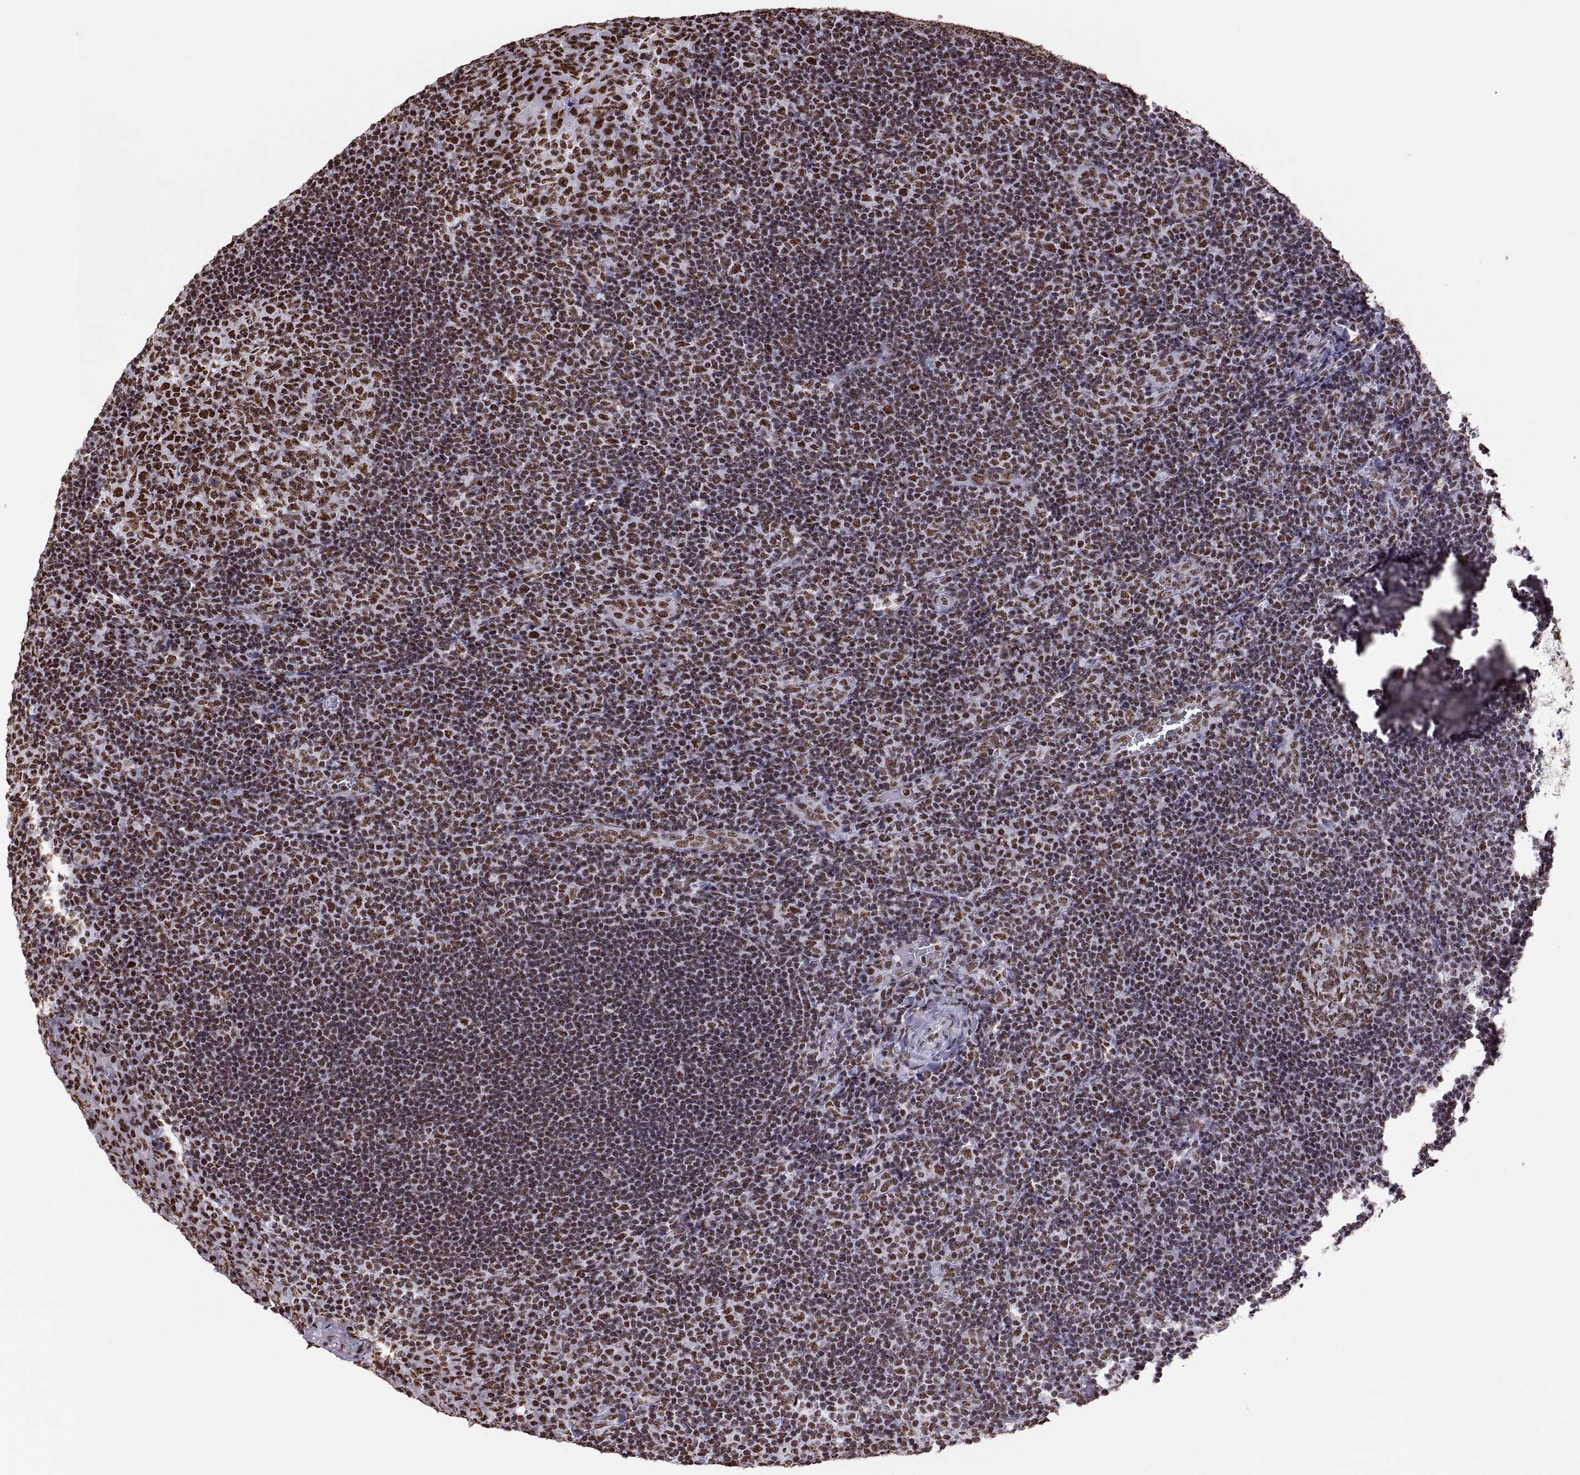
{"staining": {"intensity": "strong", "quantity": "25%-75%", "location": "nuclear"}, "tissue": "tonsil", "cell_type": "Germinal center cells", "image_type": "normal", "snomed": [{"axis": "morphology", "description": "Normal tissue, NOS"}, {"axis": "topography", "description": "Tonsil"}], "caption": "Immunohistochemistry micrograph of benign tonsil stained for a protein (brown), which exhibits high levels of strong nuclear positivity in about 25%-75% of germinal center cells.", "gene": "SNAI1", "patient": {"sex": "male", "age": 17}}